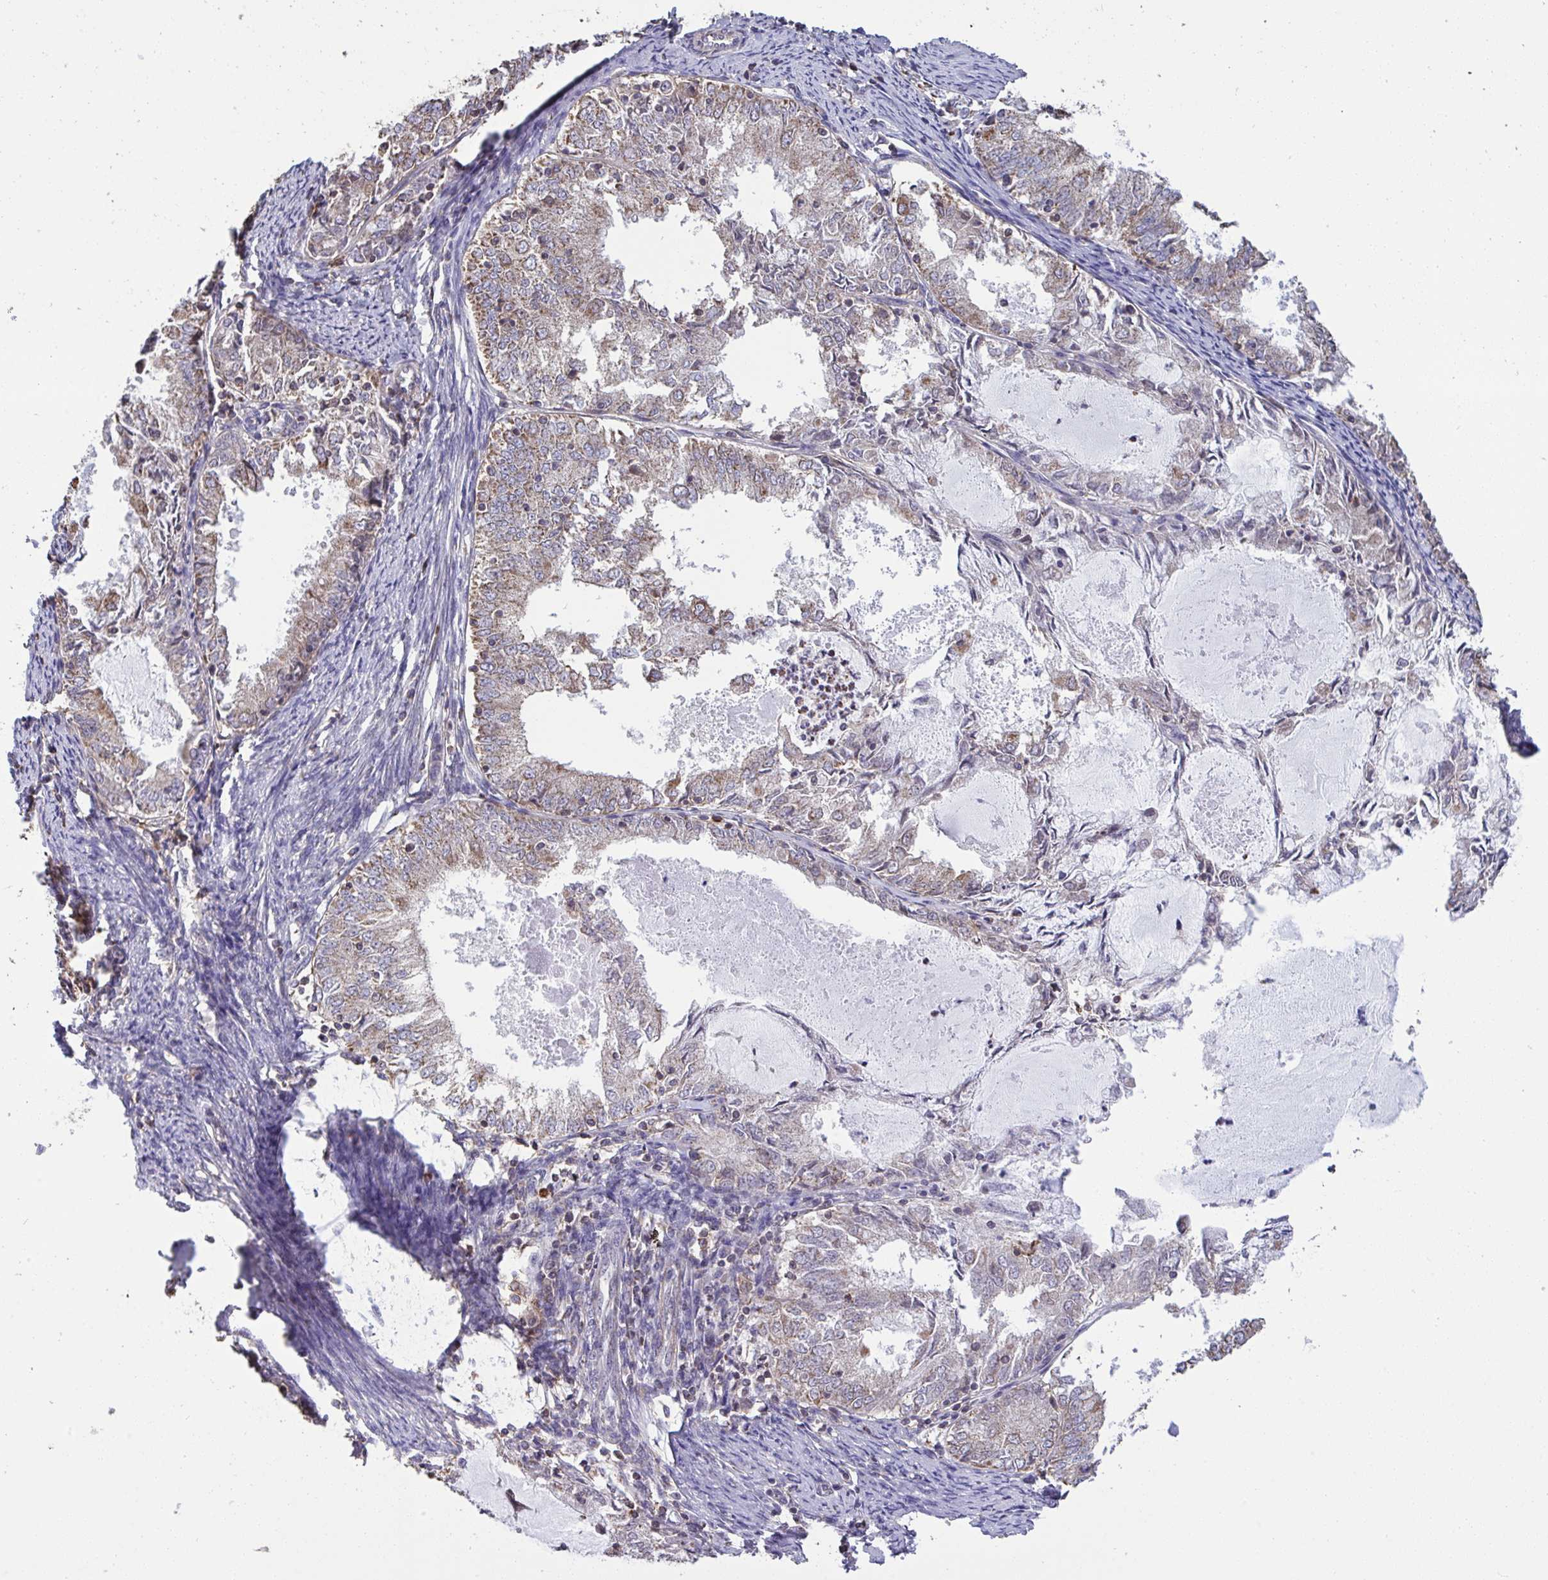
{"staining": {"intensity": "weak", "quantity": "25%-75%", "location": "cytoplasmic/membranous"}, "tissue": "endometrial cancer", "cell_type": "Tumor cells", "image_type": "cancer", "snomed": [{"axis": "morphology", "description": "Adenocarcinoma, NOS"}, {"axis": "topography", "description": "Endometrium"}], "caption": "IHC (DAB) staining of human endometrial cancer (adenocarcinoma) displays weak cytoplasmic/membranous protein positivity in about 25%-75% of tumor cells.", "gene": "PPM1H", "patient": {"sex": "female", "age": 57}}